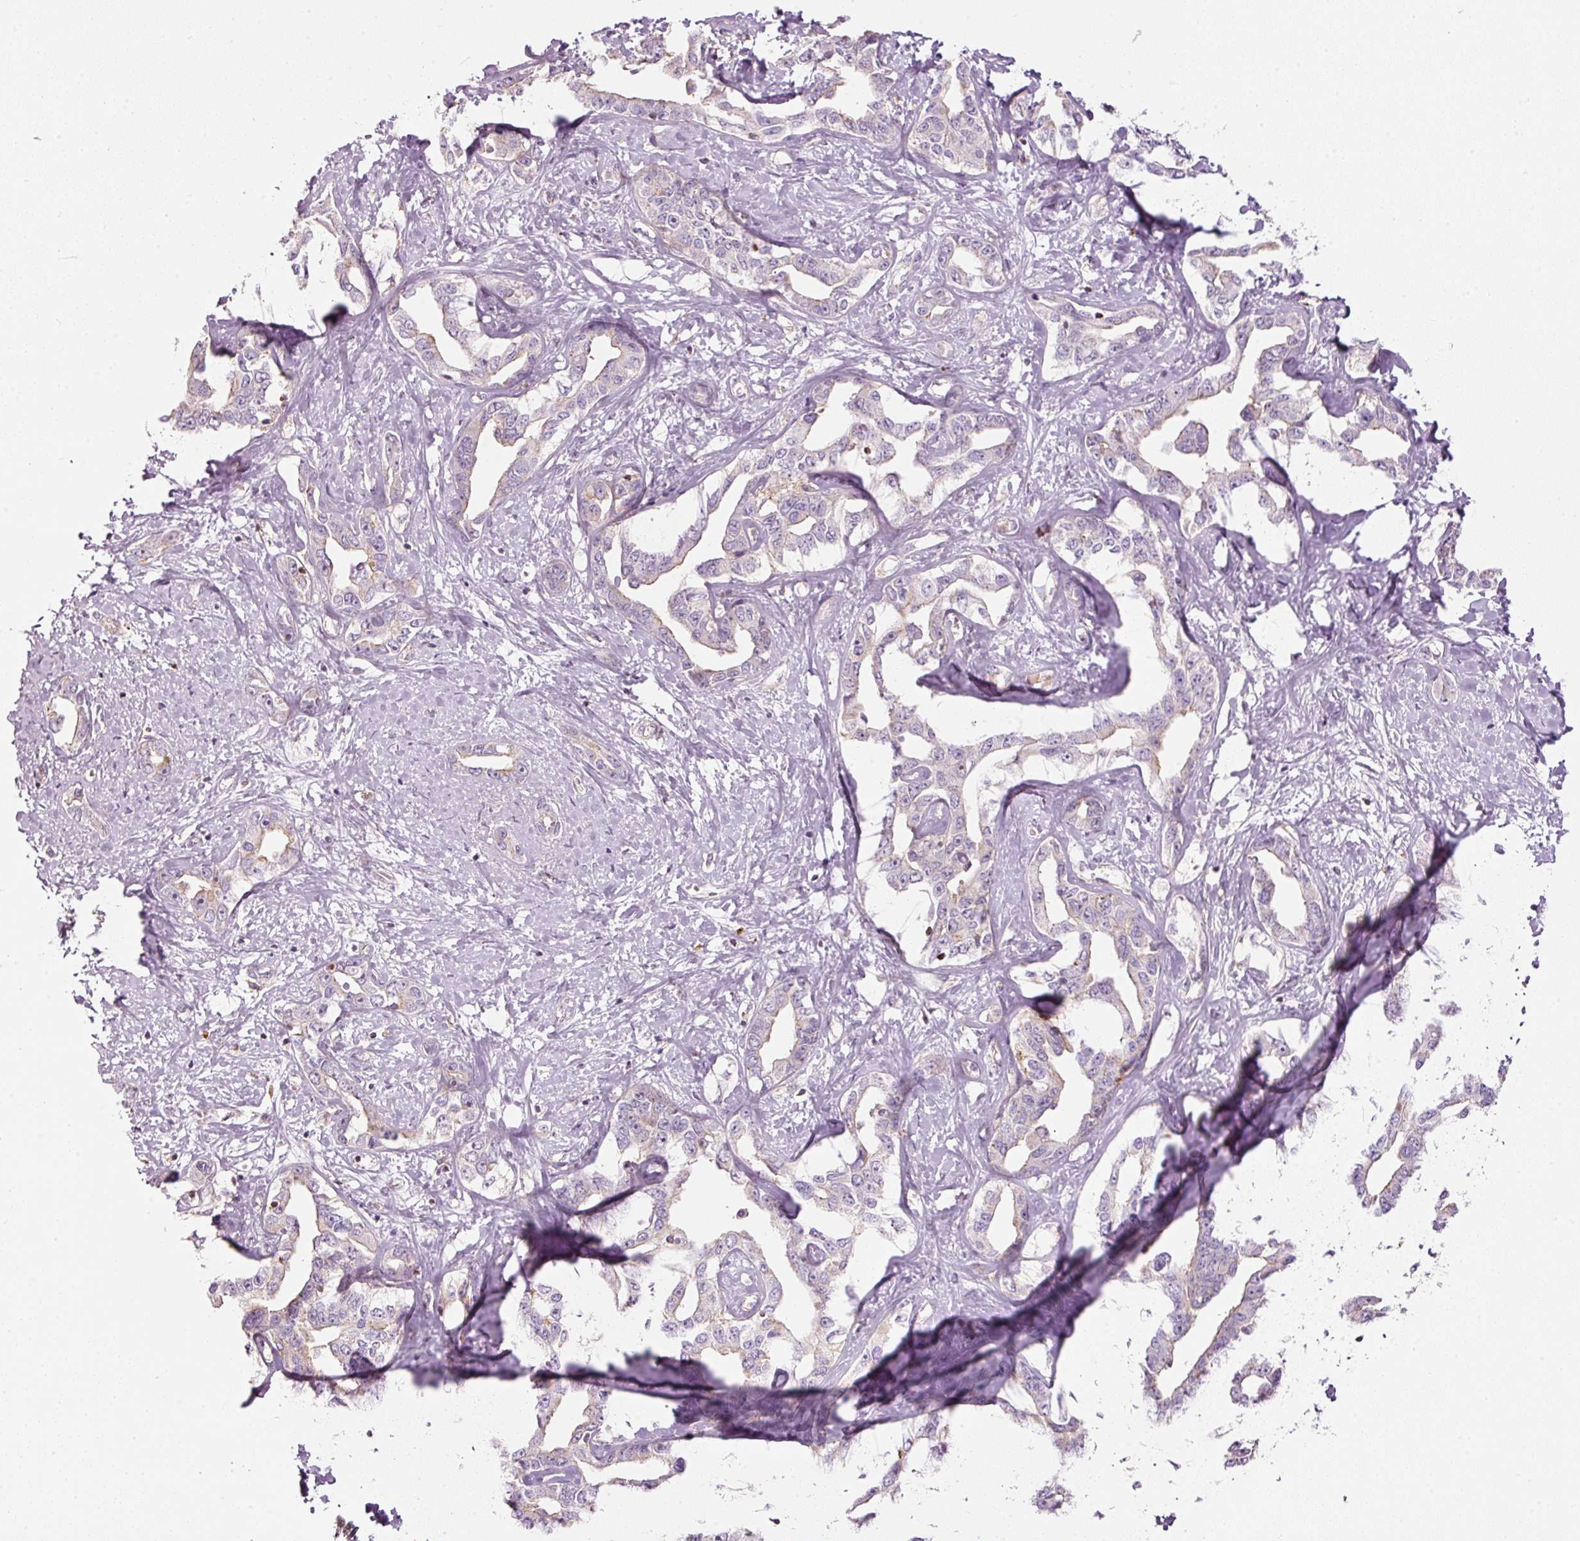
{"staining": {"intensity": "negative", "quantity": "none", "location": "none"}, "tissue": "liver cancer", "cell_type": "Tumor cells", "image_type": "cancer", "snomed": [{"axis": "morphology", "description": "Cholangiocarcinoma"}, {"axis": "topography", "description": "Liver"}], "caption": "A high-resolution histopathology image shows immunohistochemistry (IHC) staining of liver cancer, which demonstrates no significant expression in tumor cells.", "gene": "SIPA1", "patient": {"sex": "male", "age": 59}}